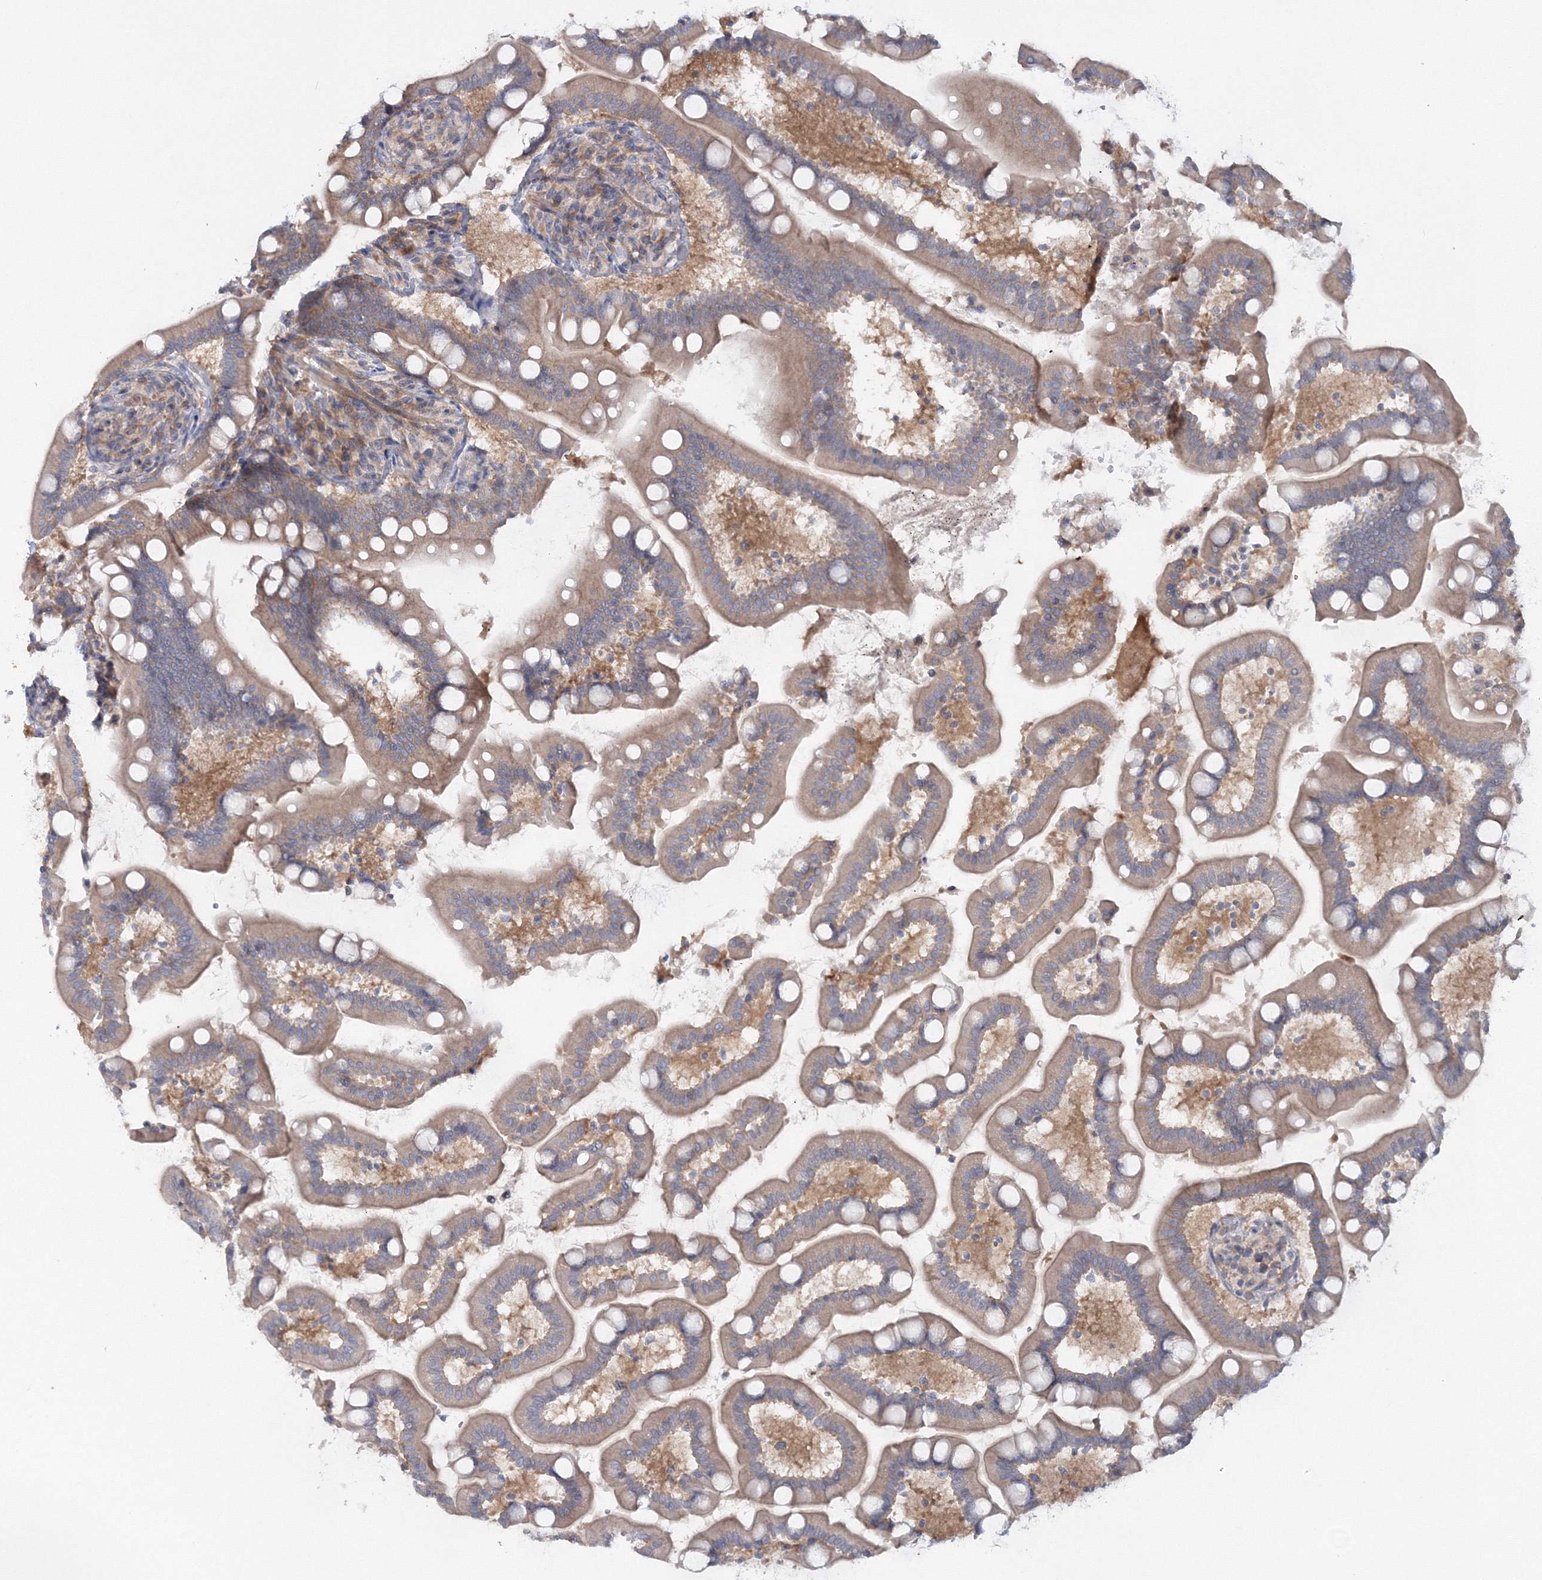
{"staining": {"intensity": "moderate", "quantity": "25%-75%", "location": "cytoplasmic/membranous"}, "tissue": "small intestine", "cell_type": "Glandular cells", "image_type": "normal", "snomed": [{"axis": "morphology", "description": "Normal tissue, NOS"}, {"axis": "topography", "description": "Small intestine"}], "caption": "IHC staining of benign small intestine, which exhibits medium levels of moderate cytoplasmic/membranous staining in about 25%-75% of glandular cells indicating moderate cytoplasmic/membranous protein staining. The staining was performed using DAB (3,3'-diaminobenzidine) (brown) for protein detection and nuclei were counterstained in hematoxylin (blue).", "gene": "IPMK", "patient": {"sex": "female", "age": 64}}